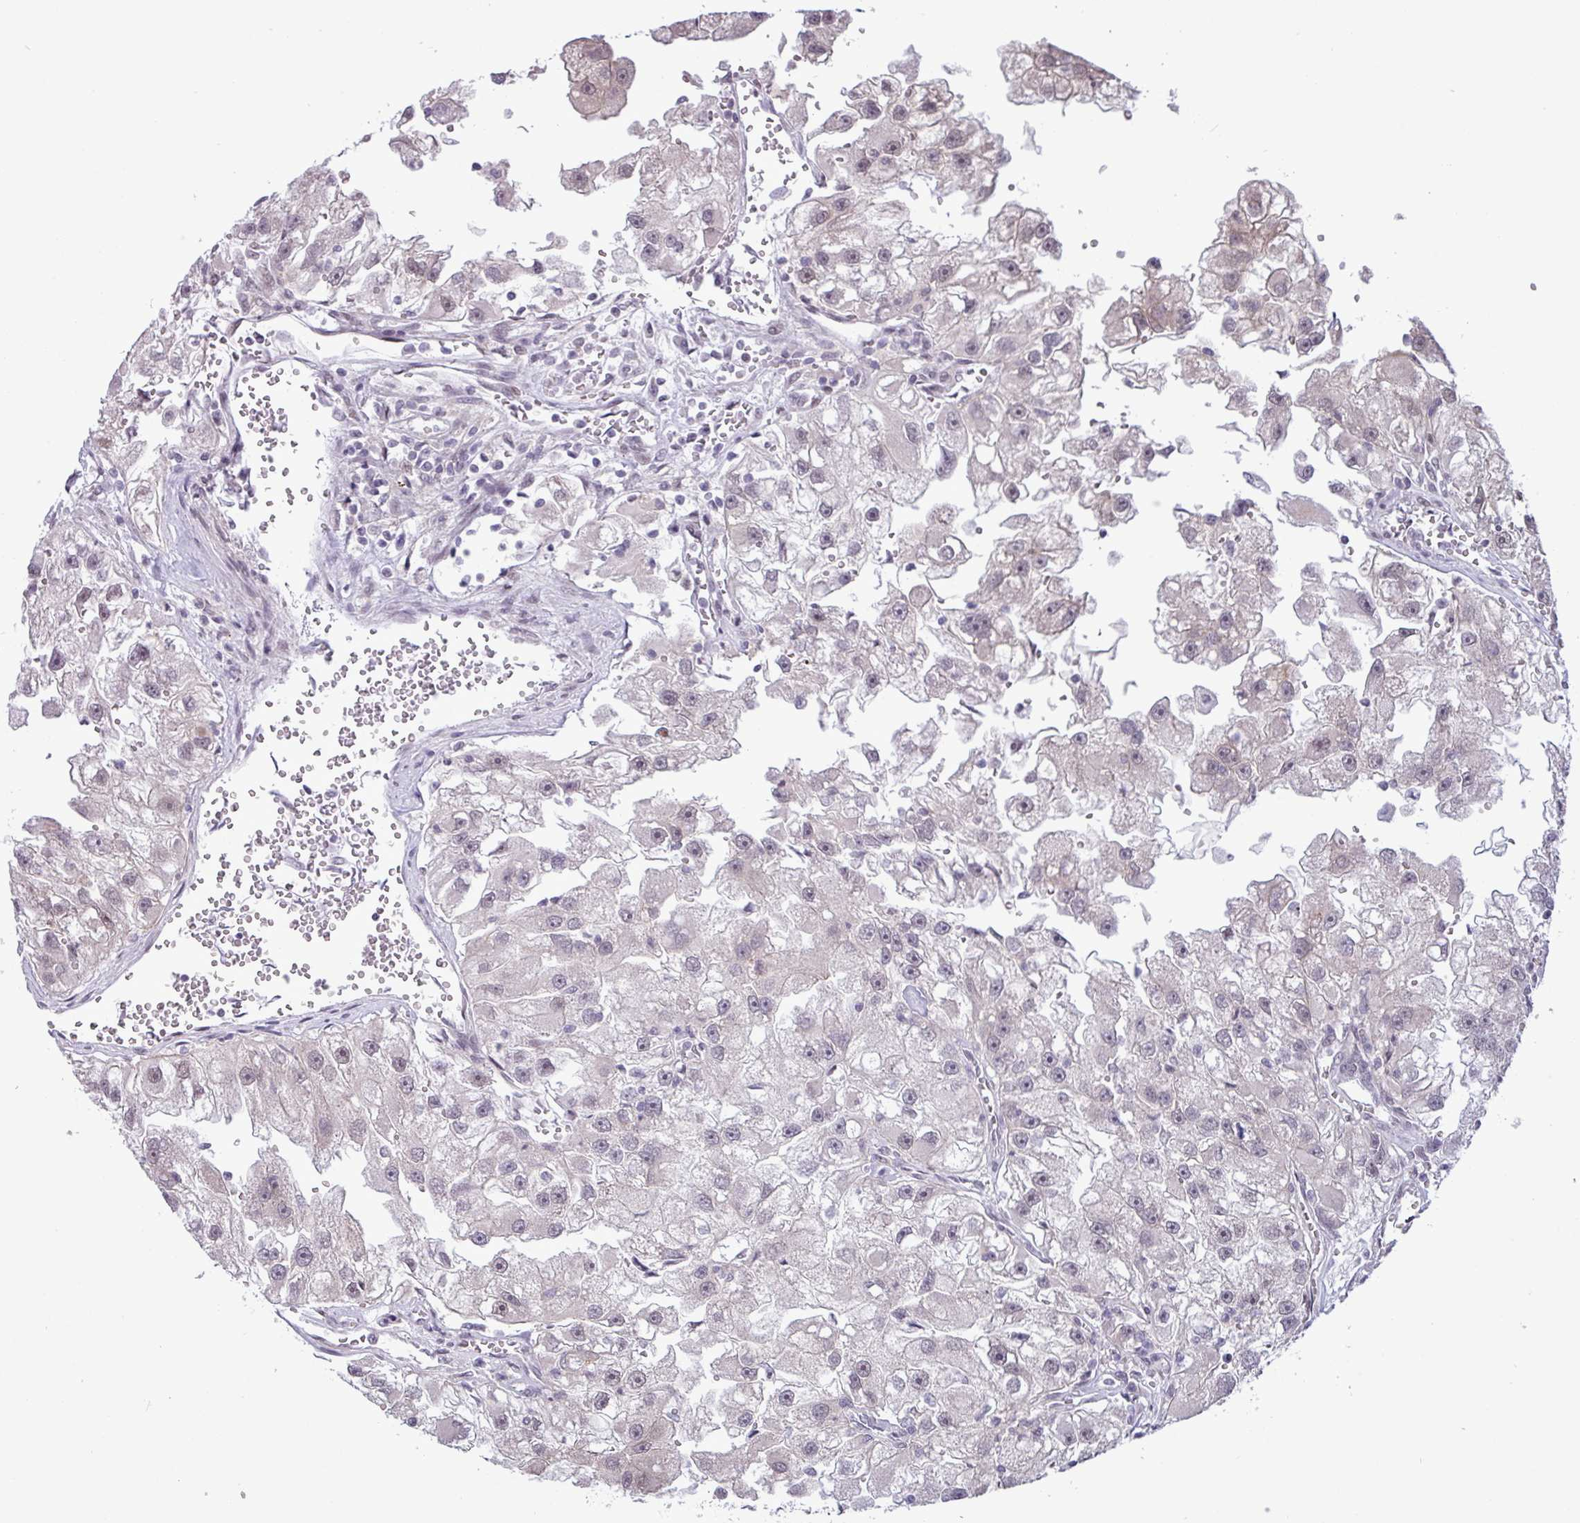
{"staining": {"intensity": "weak", "quantity": "<25%", "location": "nuclear"}, "tissue": "renal cancer", "cell_type": "Tumor cells", "image_type": "cancer", "snomed": [{"axis": "morphology", "description": "Adenocarcinoma, NOS"}, {"axis": "topography", "description": "Kidney"}], "caption": "IHC of human renal cancer (adenocarcinoma) displays no expression in tumor cells. (DAB (3,3'-diaminobenzidine) immunohistochemistry (IHC) with hematoxylin counter stain).", "gene": "NOTCH2", "patient": {"sex": "male", "age": 63}}